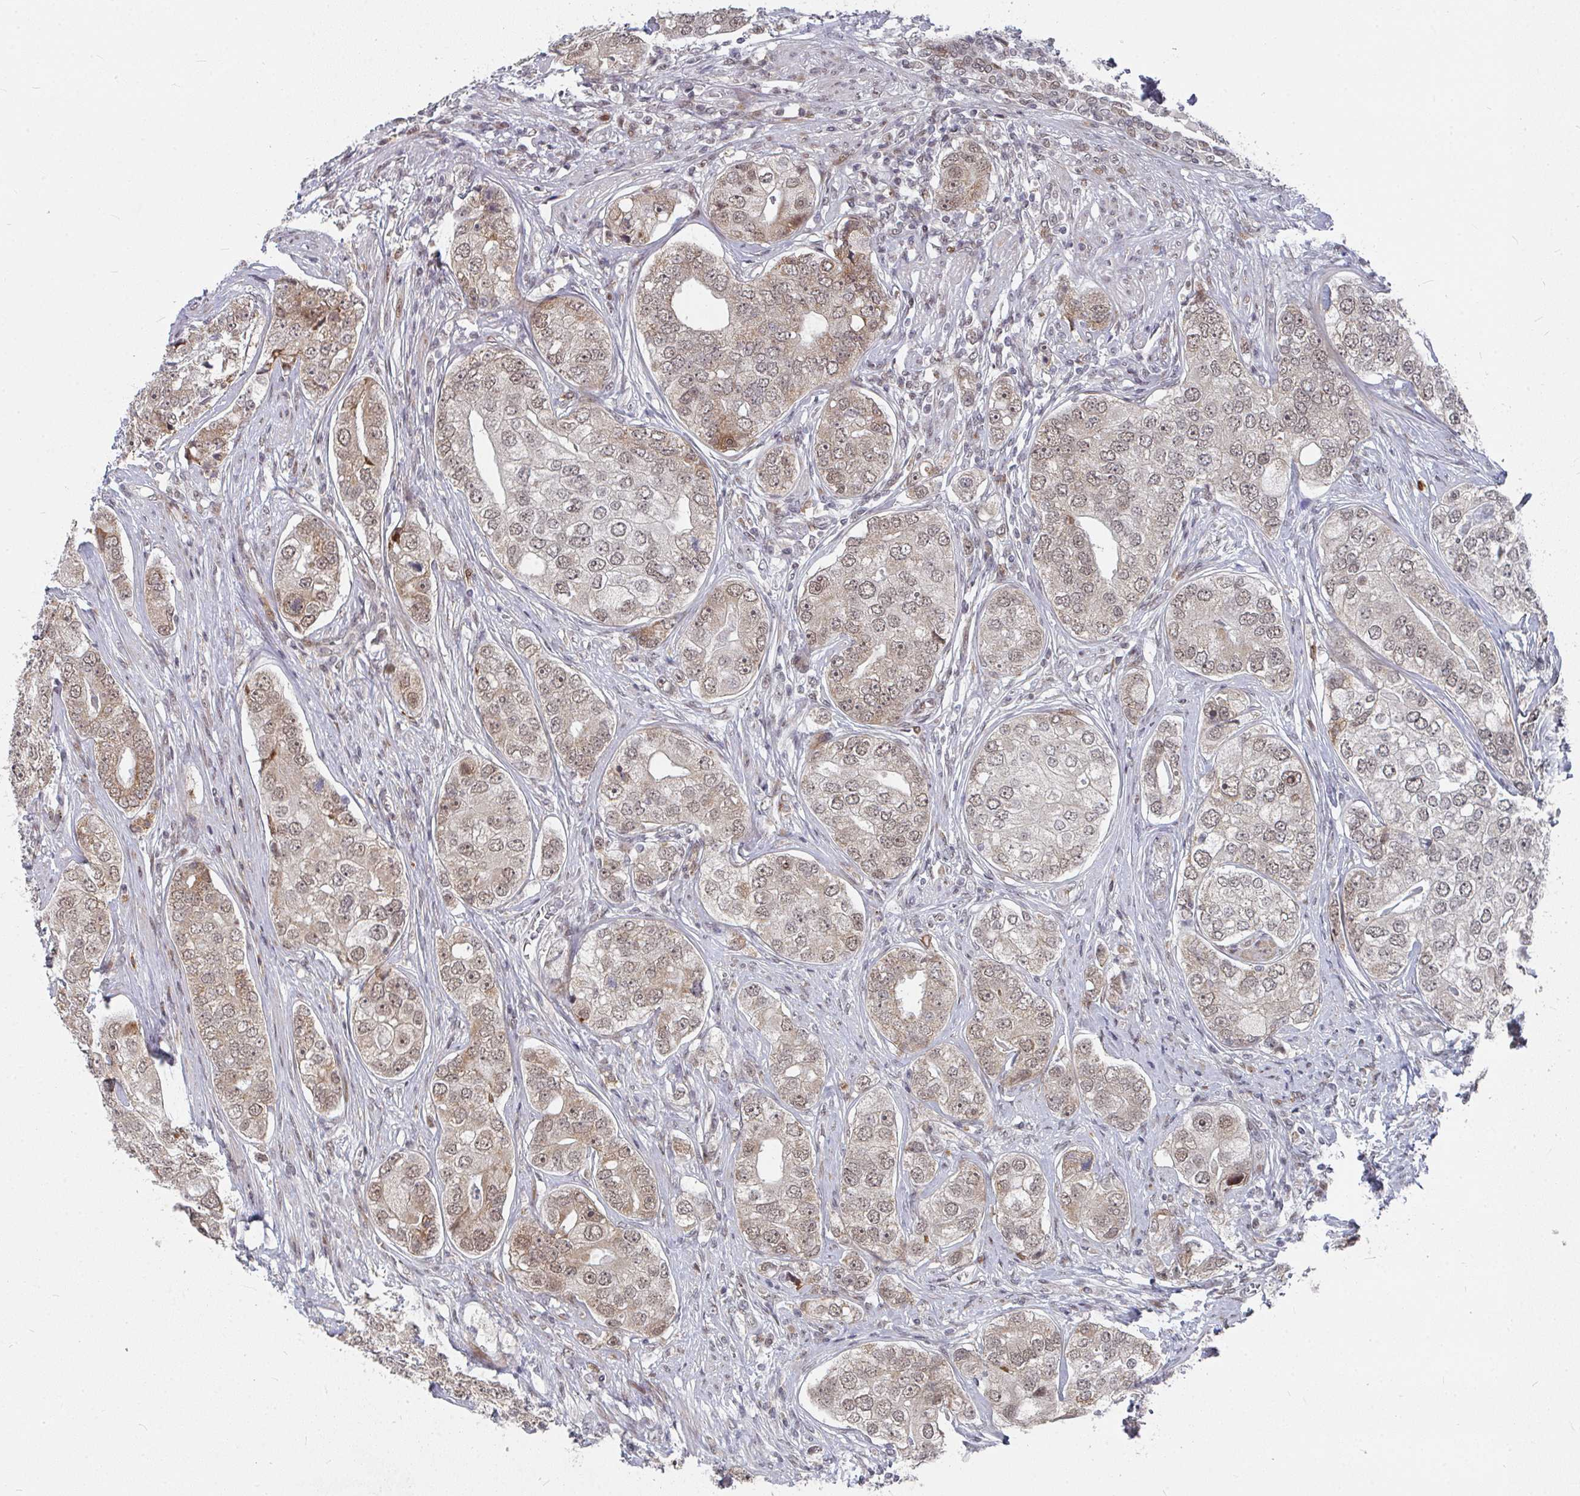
{"staining": {"intensity": "weak", "quantity": ">75%", "location": "cytoplasmic/membranous,nuclear"}, "tissue": "prostate cancer", "cell_type": "Tumor cells", "image_type": "cancer", "snomed": [{"axis": "morphology", "description": "Adenocarcinoma, High grade"}, {"axis": "topography", "description": "Prostate"}], "caption": "Immunohistochemical staining of human prostate cancer reveals weak cytoplasmic/membranous and nuclear protein staining in approximately >75% of tumor cells. The staining is performed using DAB brown chromogen to label protein expression. The nuclei are counter-stained blue using hematoxylin.", "gene": "RBBP5", "patient": {"sex": "male", "age": 60}}